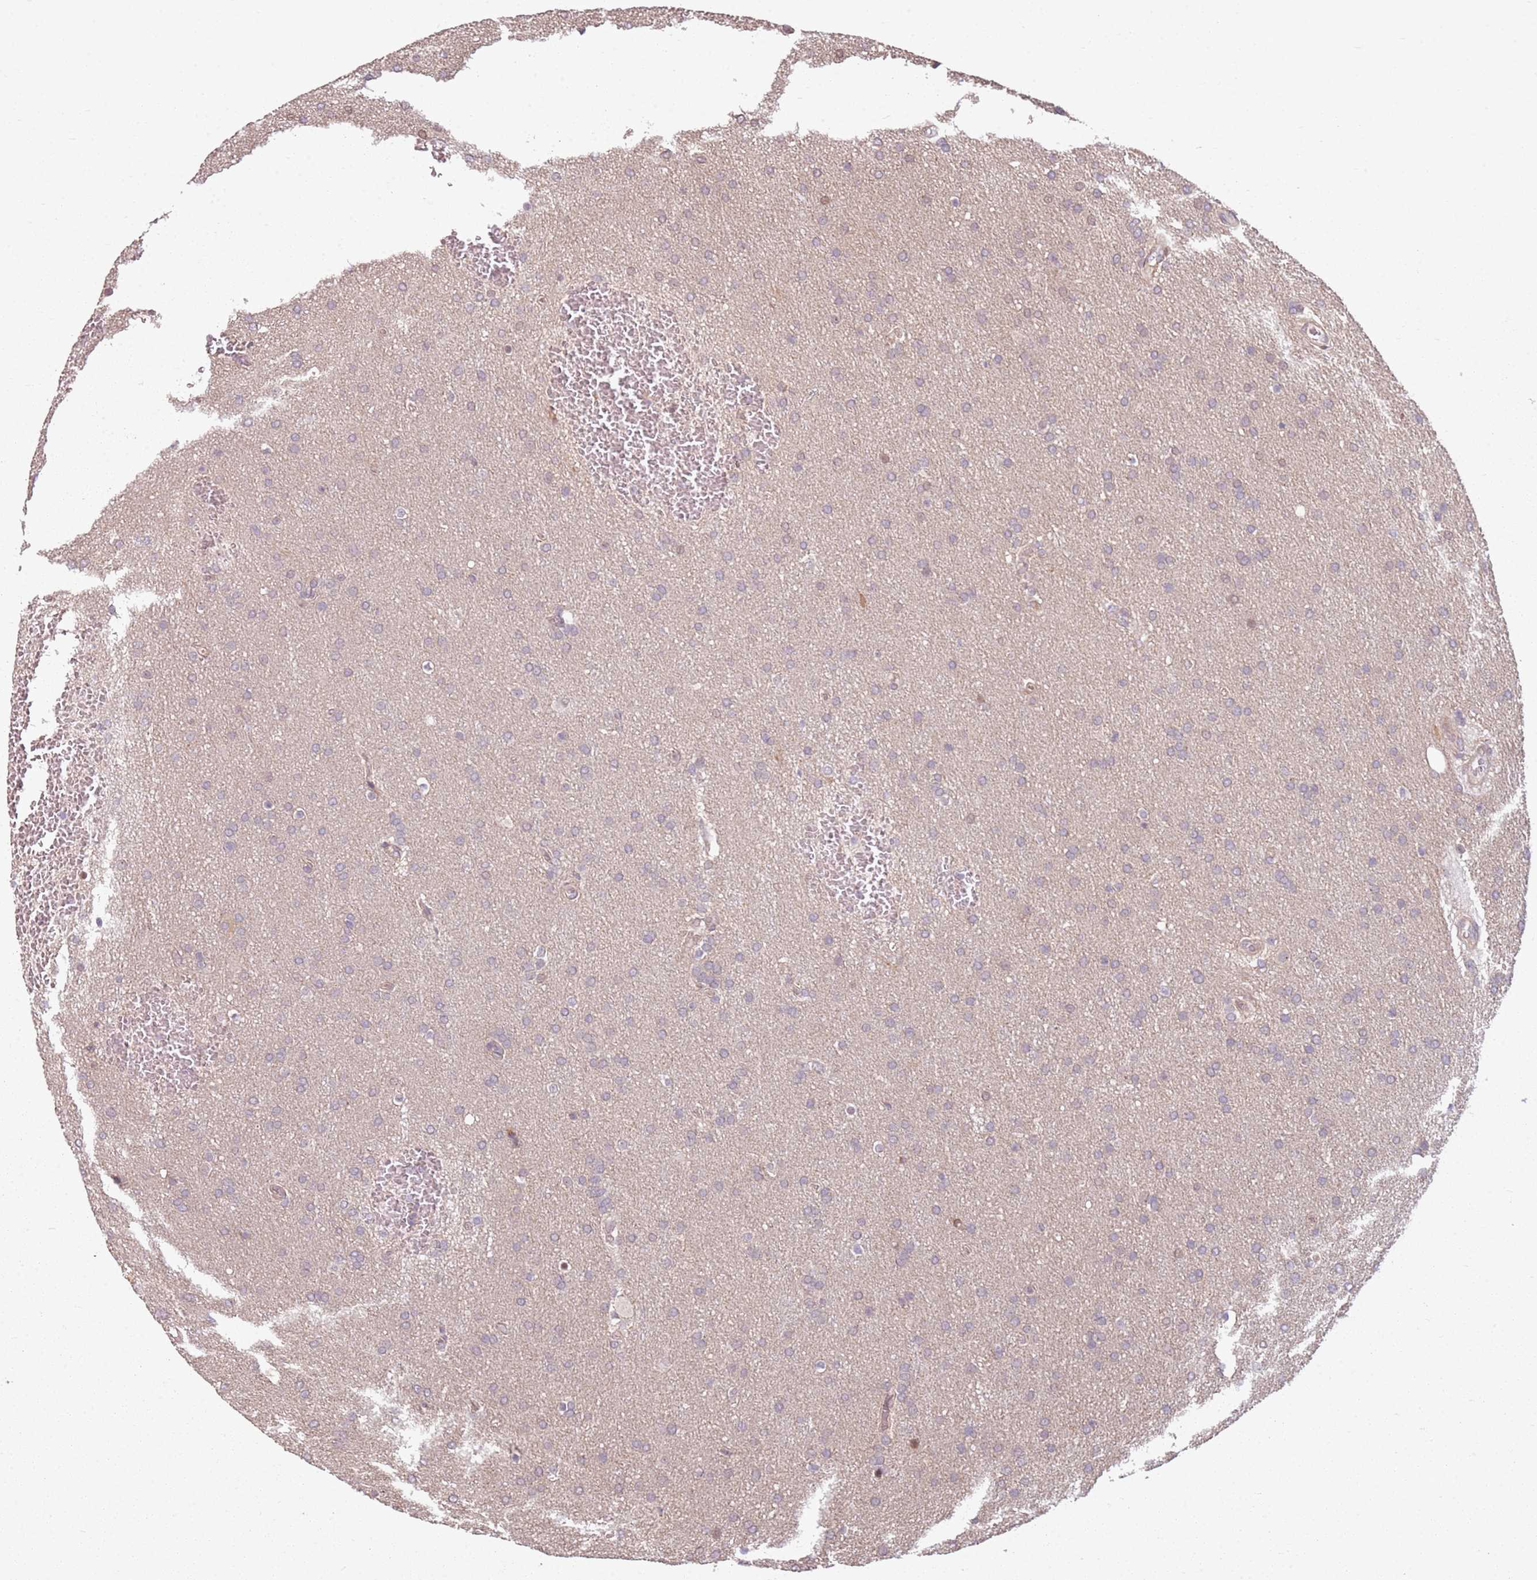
{"staining": {"intensity": "negative", "quantity": "none", "location": "none"}, "tissue": "glioma", "cell_type": "Tumor cells", "image_type": "cancer", "snomed": [{"axis": "morphology", "description": "Glioma, malignant, Low grade"}, {"axis": "topography", "description": "Brain"}], "caption": "Human malignant glioma (low-grade) stained for a protein using immunohistochemistry shows no expression in tumor cells.", "gene": "CHURC1", "patient": {"sex": "female", "age": 32}}